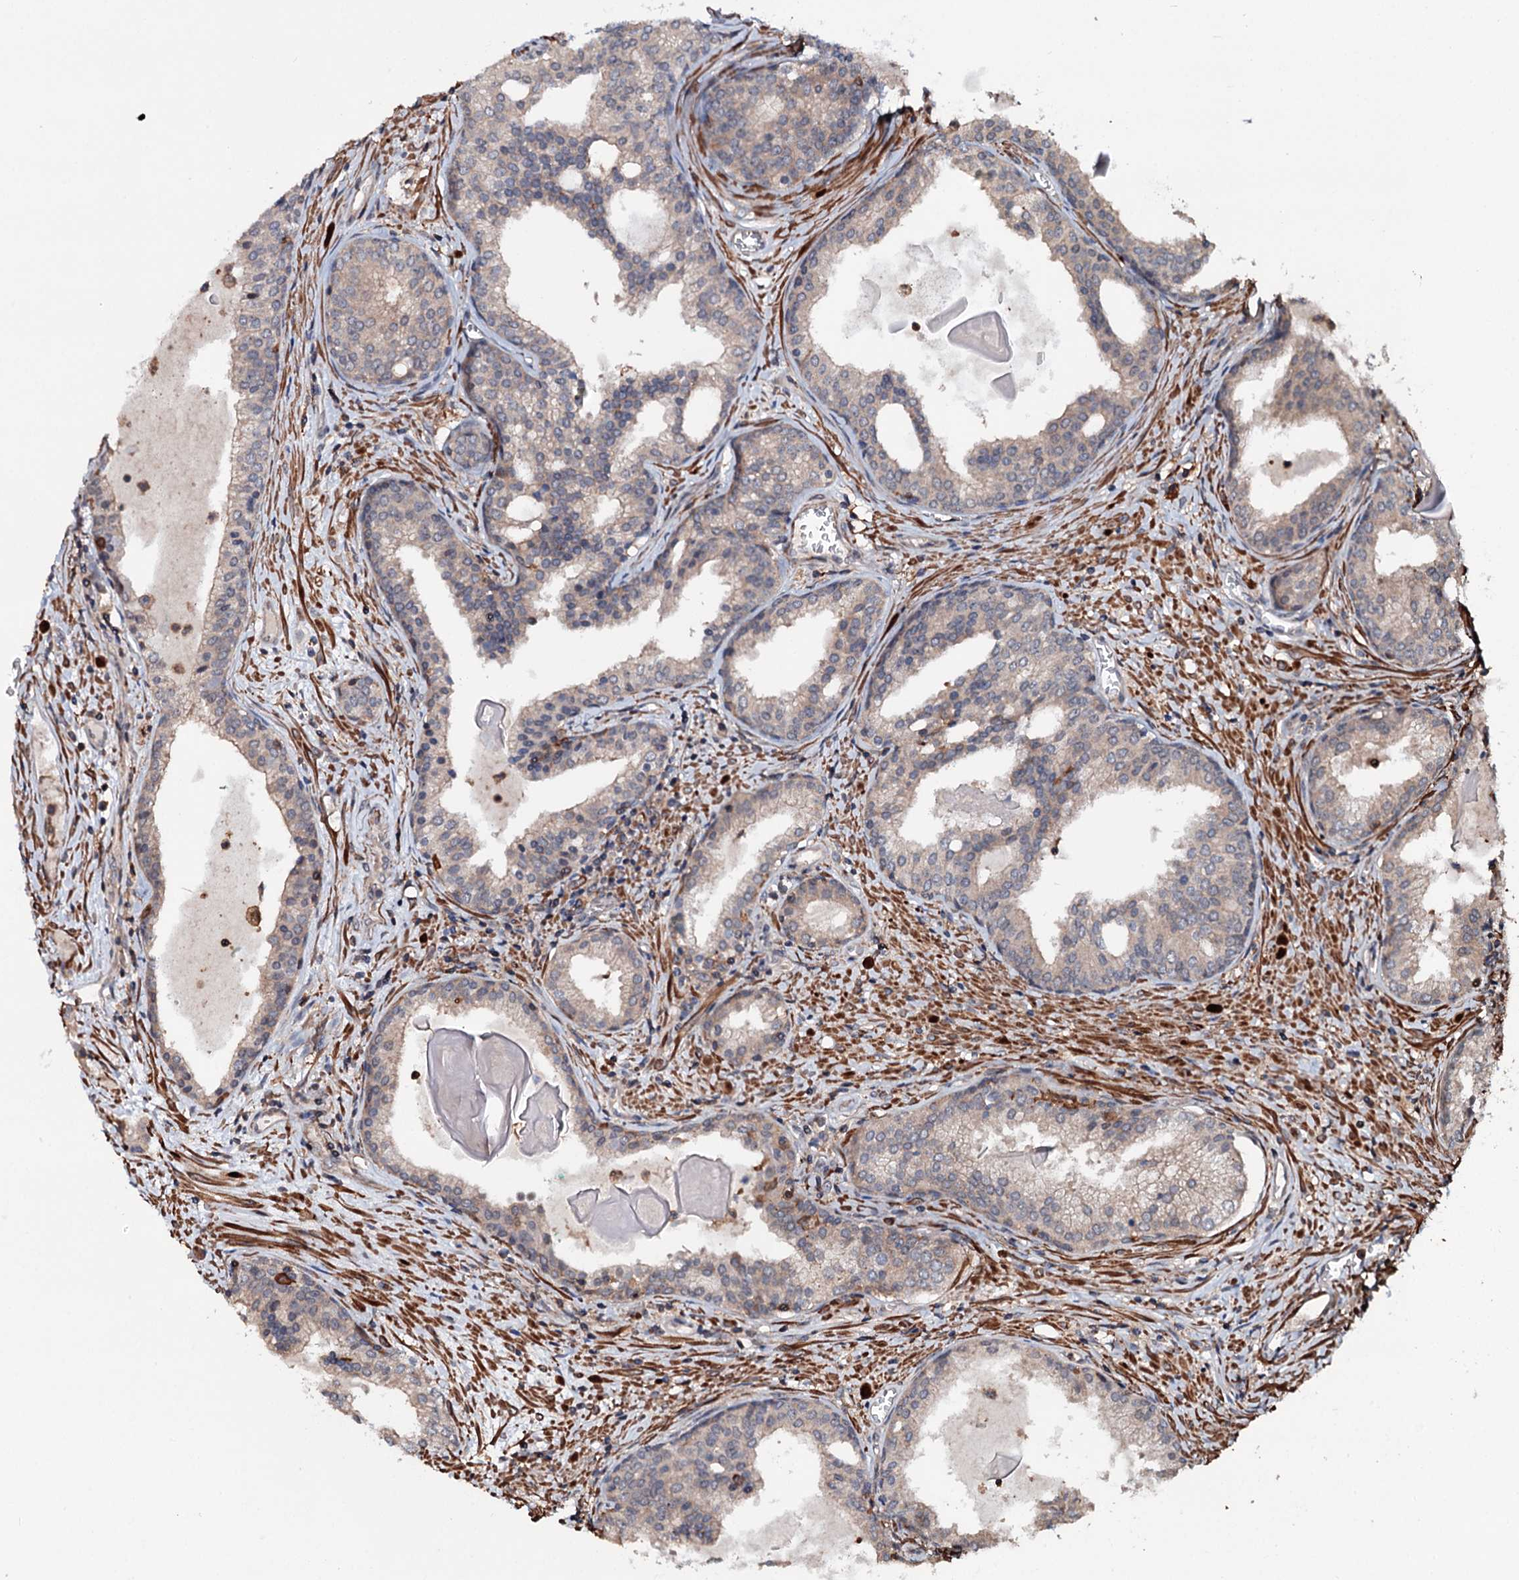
{"staining": {"intensity": "weak", "quantity": "25%-75%", "location": "cytoplasmic/membranous"}, "tissue": "prostate cancer", "cell_type": "Tumor cells", "image_type": "cancer", "snomed": [{"axis": "morphology", "description": "Adenocarcinoma, High grade"}, {"axis": "topography", "description": "Prostate"}], "caption": "Immunohistochemistry (IHC) (DAB (3,3'-diaminobenzidine)) staining of prostate adenocarcinoma (high-grade) demonstrates weak cytoplasmic/membranous protein positivity in about 25%-75% of tumor cells. Nuclei are stained in blue.", "gene": "GRIP1", "patient": {"sex": "male", "age": 68}}